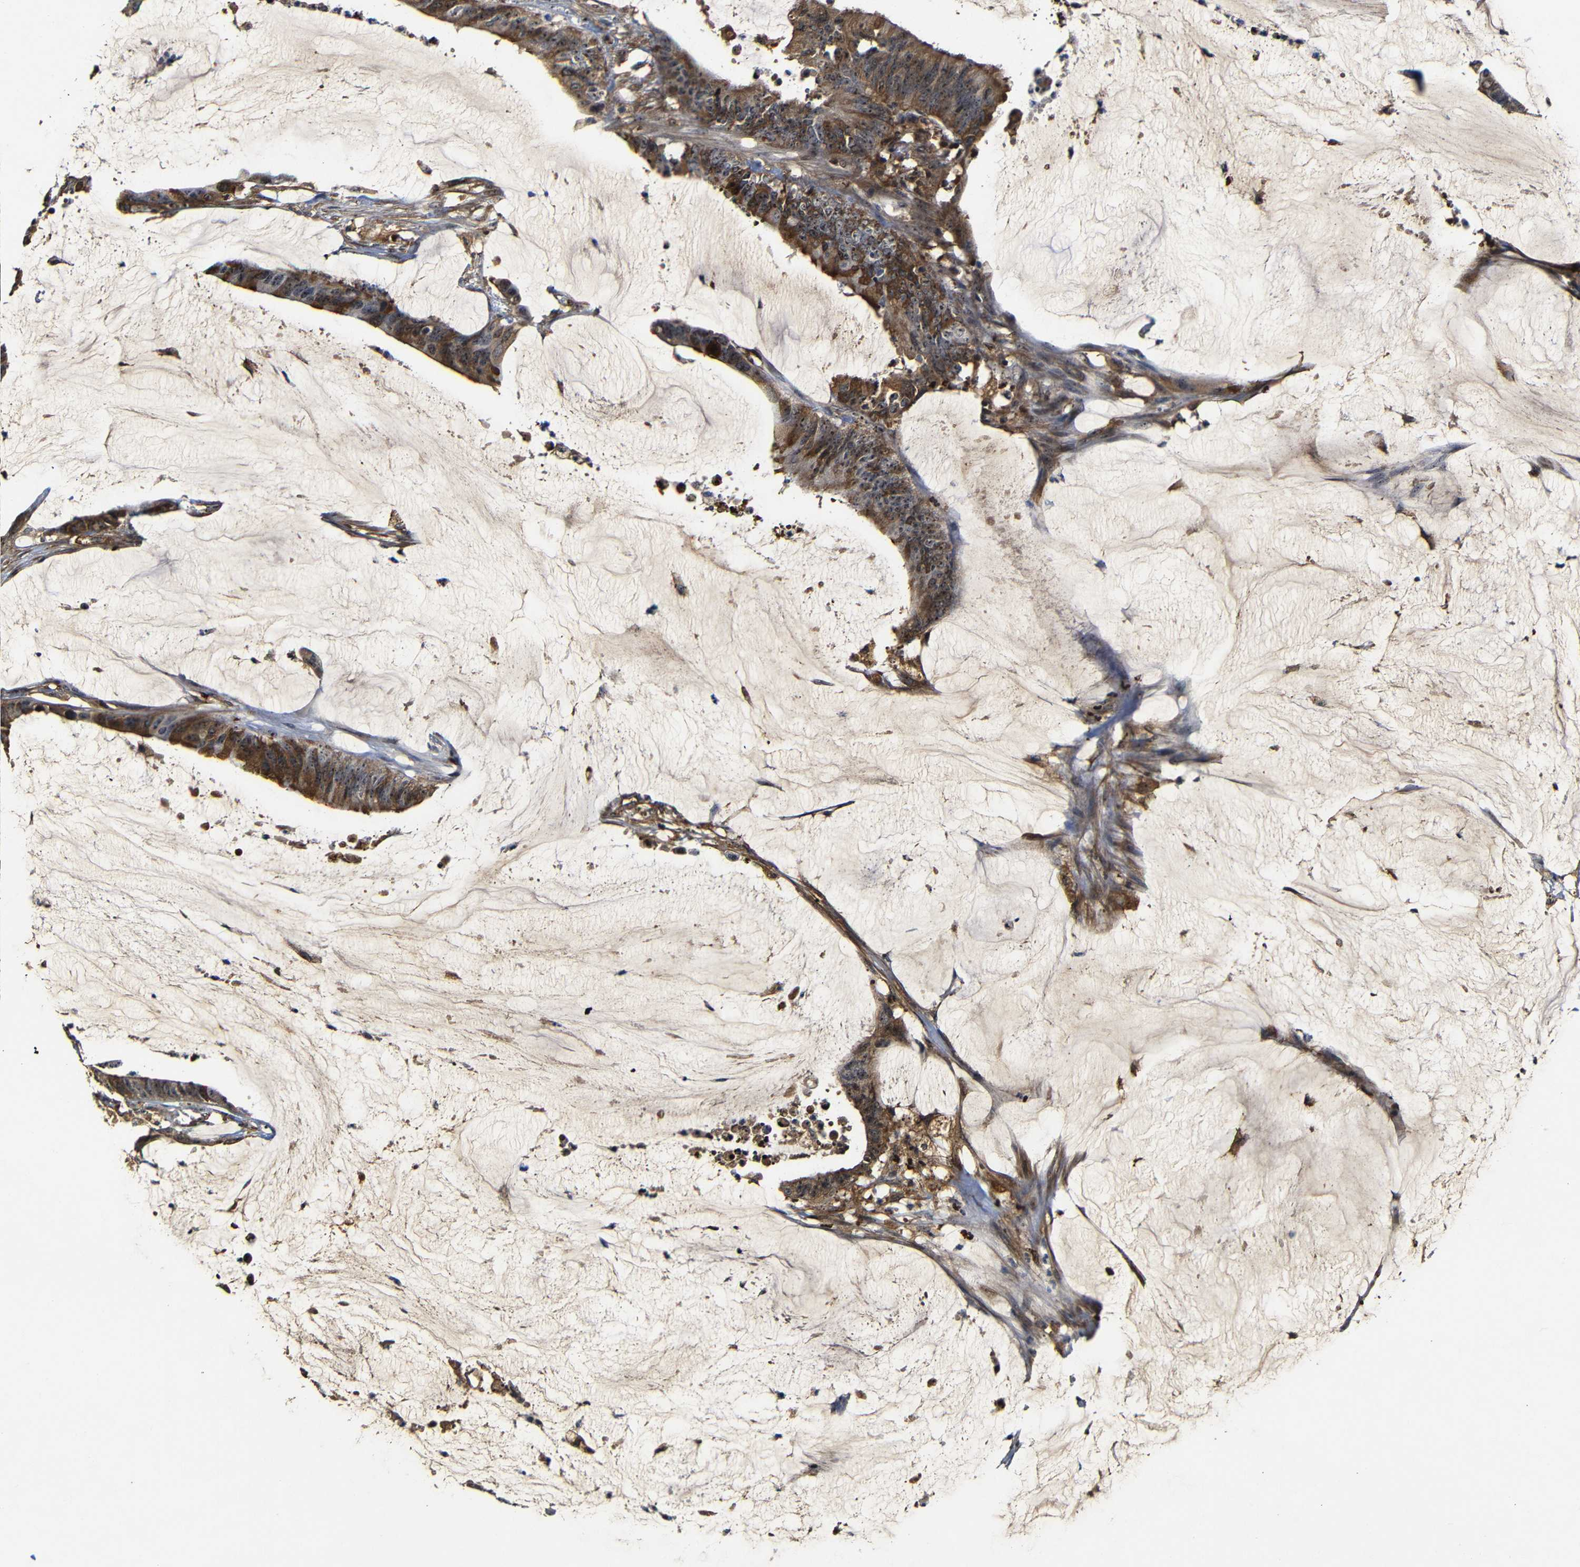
{"staining": {"intensity": "moderate", "quantity": ">75%", "location": "cytoplasmic/membranous,nuclear"}, "tissue": "colorectal cancer", "cell_type": "Tumor cells", "image_type": "cancer", "snomed": [{"axis": "morphology", "description": "Adenocarcinoma, NOS"}, {"axis": "topography", "description": "Rectum"}], "caption": "Adenocarcinoma (colorectal) was stained to show a protein in brown. There is medium levels of moderate cytoplasmic/membranous and nuclear positivity in approximately >75% of tumor cells. Using DAB (brown) and hematoxylin (blue) stains, captured at high magnification using brightfield microscopy.", "gene": "MYC", "patient": {"sex": "female", "age": 66}}